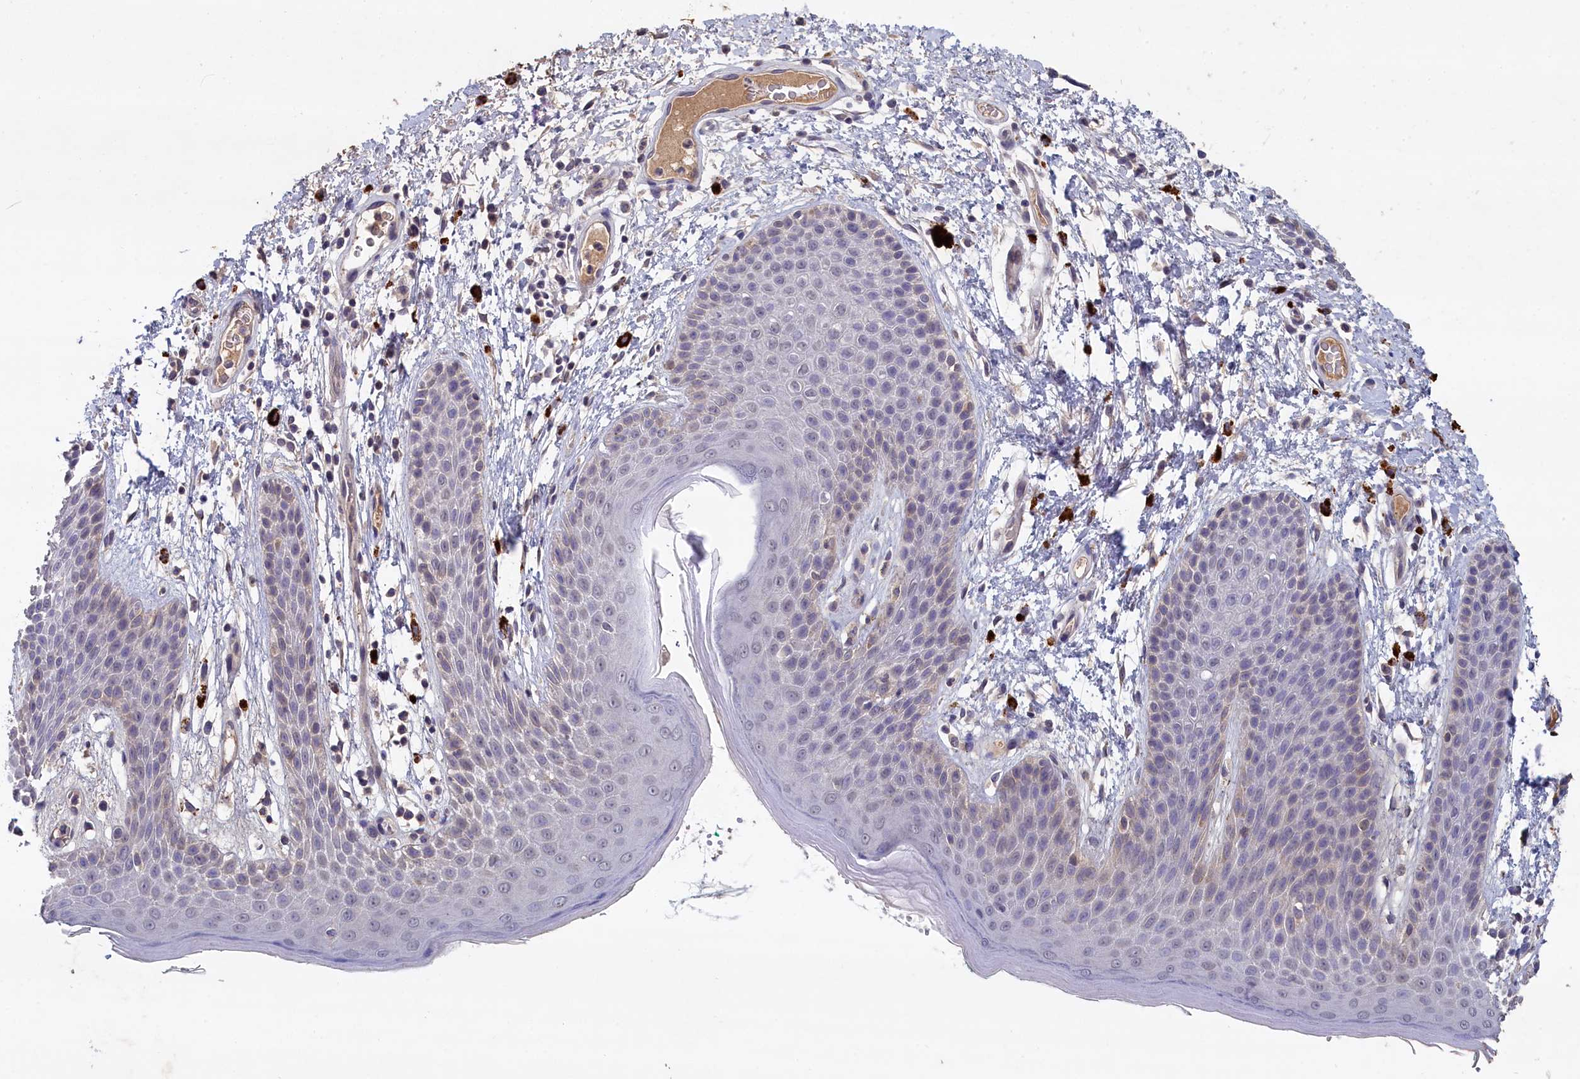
{"staining": {"intensity": "negative", "quantity": "none", "location": "none"}, "tissue": "skin", "cell_type": "Epidermal cells", "image_type": "normal", "snomed": [{"axis": "morphology", "description": "Normal tissue, NOS"}, {"axis": "topography", "description": "Anal"}], "caption": "High power microscopy image of an immunohistochemistry micrograph of benign skin, revealing no significant staining in epidermal cells.", "gene": "CELF5", "patient": {"sex": "male", "age": 74}}